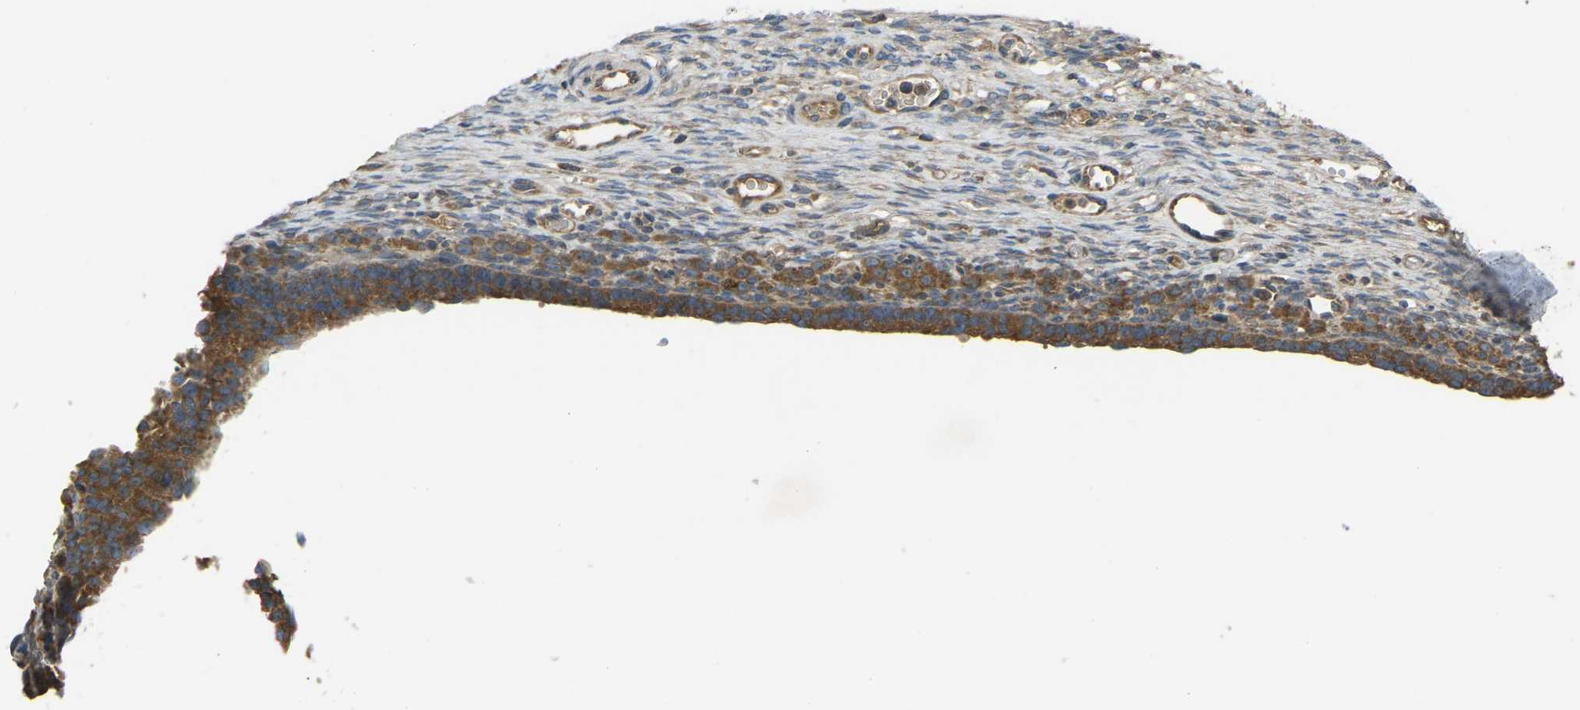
{"staining": {"intensity": "weak", "quantity": "25%-75%", "location": "cytoplasmic/membranous"}, "tissue": "ovary", "cell_type": "Ovarian stroma cells", "image_type": "normal", "snomed": [{"axis": "morphology", "description": "Normal tissue, NOS"}, {"axis": "topography", "description": "Ovary"}], "caption": "DAB (3,3'-diaminobenzidine) immunohistochemical staining of normal ovary displays weak cytoplasmic/membranous protein expression in approximately 25%-75% of ovarian stroma cells. (brown staining indicates protein expression, while blue staining denotes nuclei).", "gene": "AIMP1", "patient": {"sex": "female", "age": 33}}